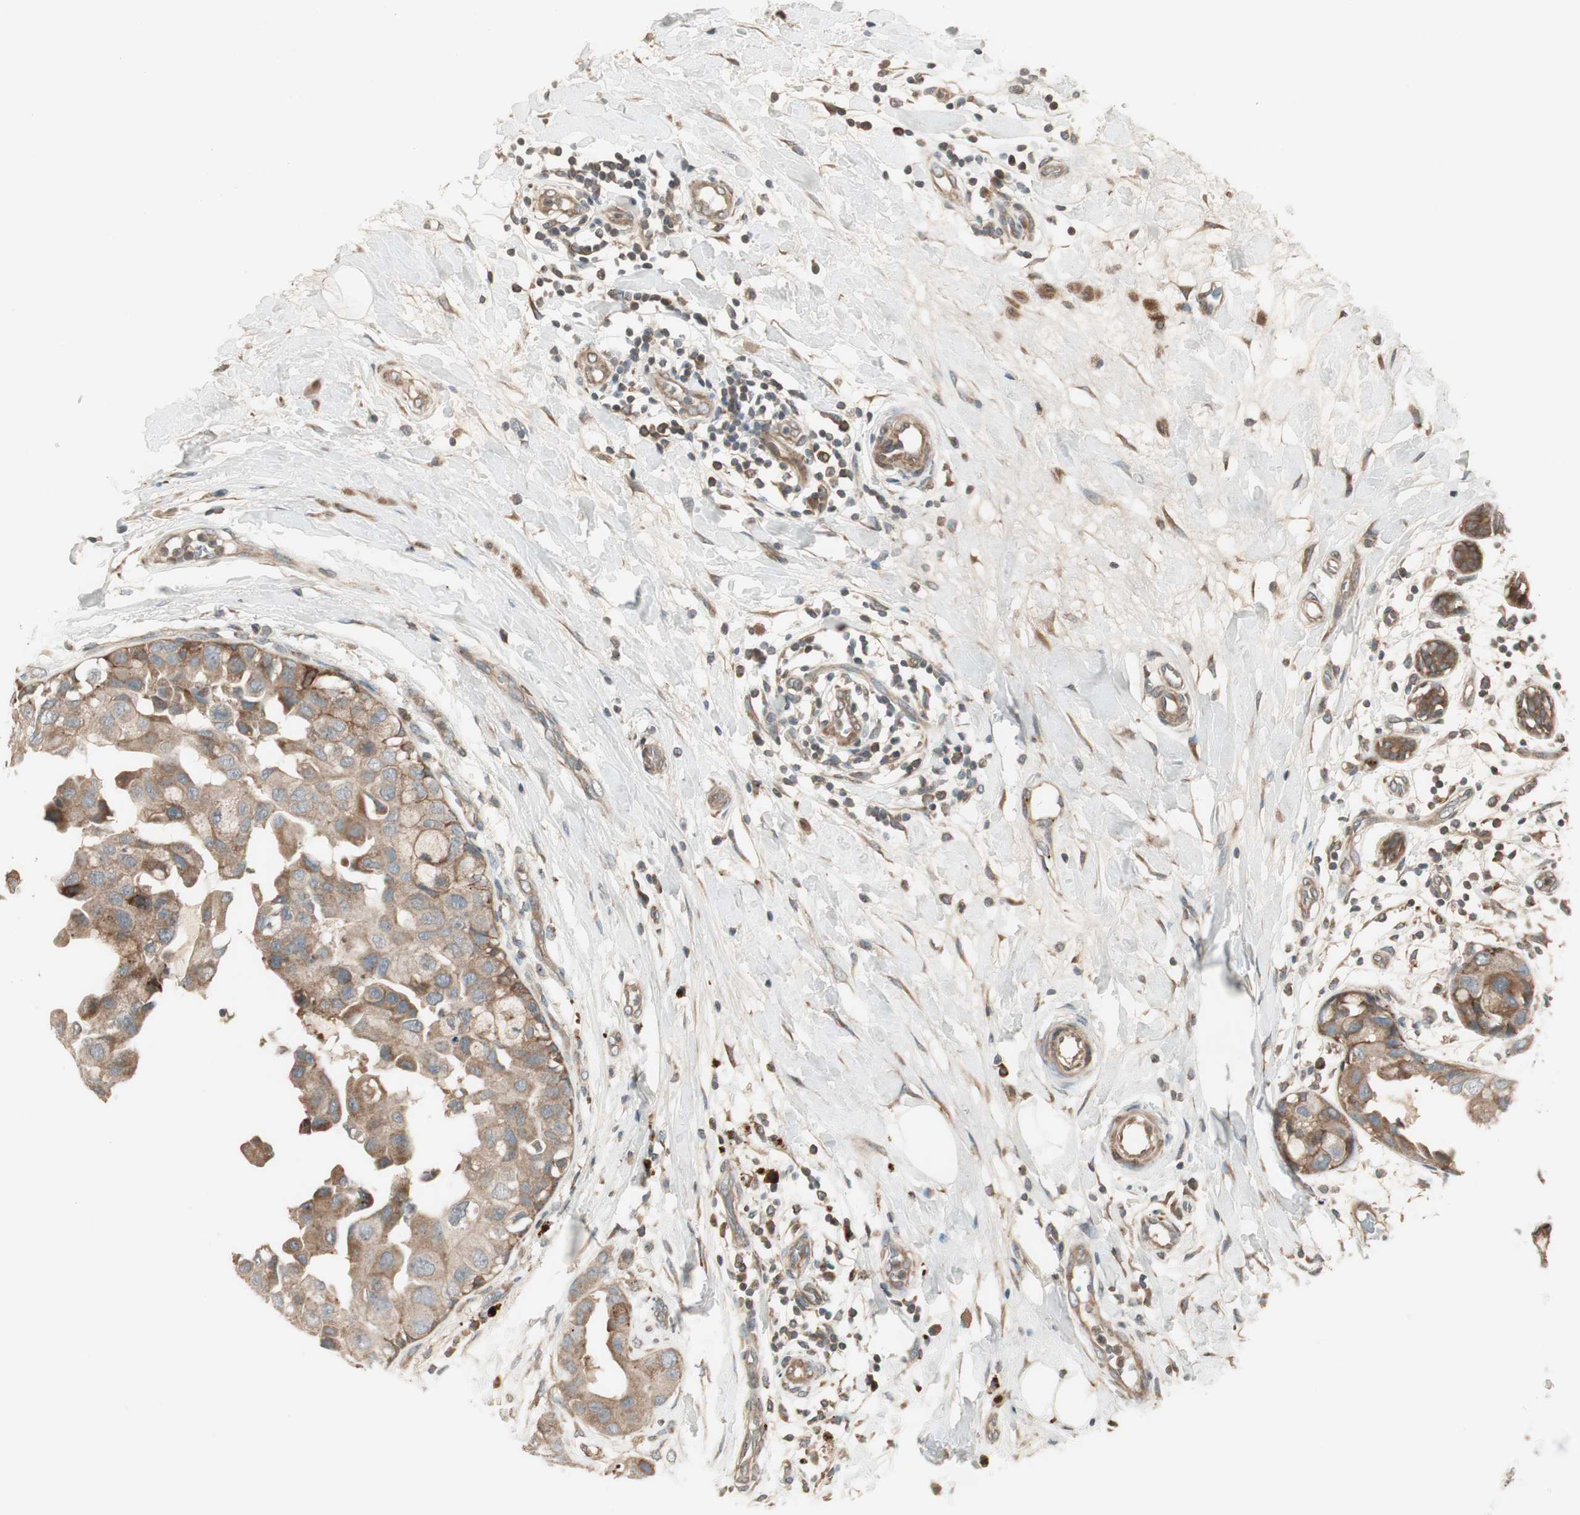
{"staining": {"intensity": "moderate", "quantity": "25%-75%", "location": "cytoplasmic/membranous"}, "tissue": "breast cancer", "cell_type": "Tumor cells", "image_type": "cancer", "snomed": [{"axis": "morphology", "description": "Duct carcinoma"}, {"axis": "topography", "description": "Breast"}], "caption": "DAB (3,3'-diaminobenzidine) immunohistochemical staining of human breast cancer (intraductal carcinoma) reveals moderate cytoplasmic/membranous protein staining in approximately 25%-75% of tumor cells.", "gene": "SFRP1", "patient": {"sex": "female", "age": 40}}